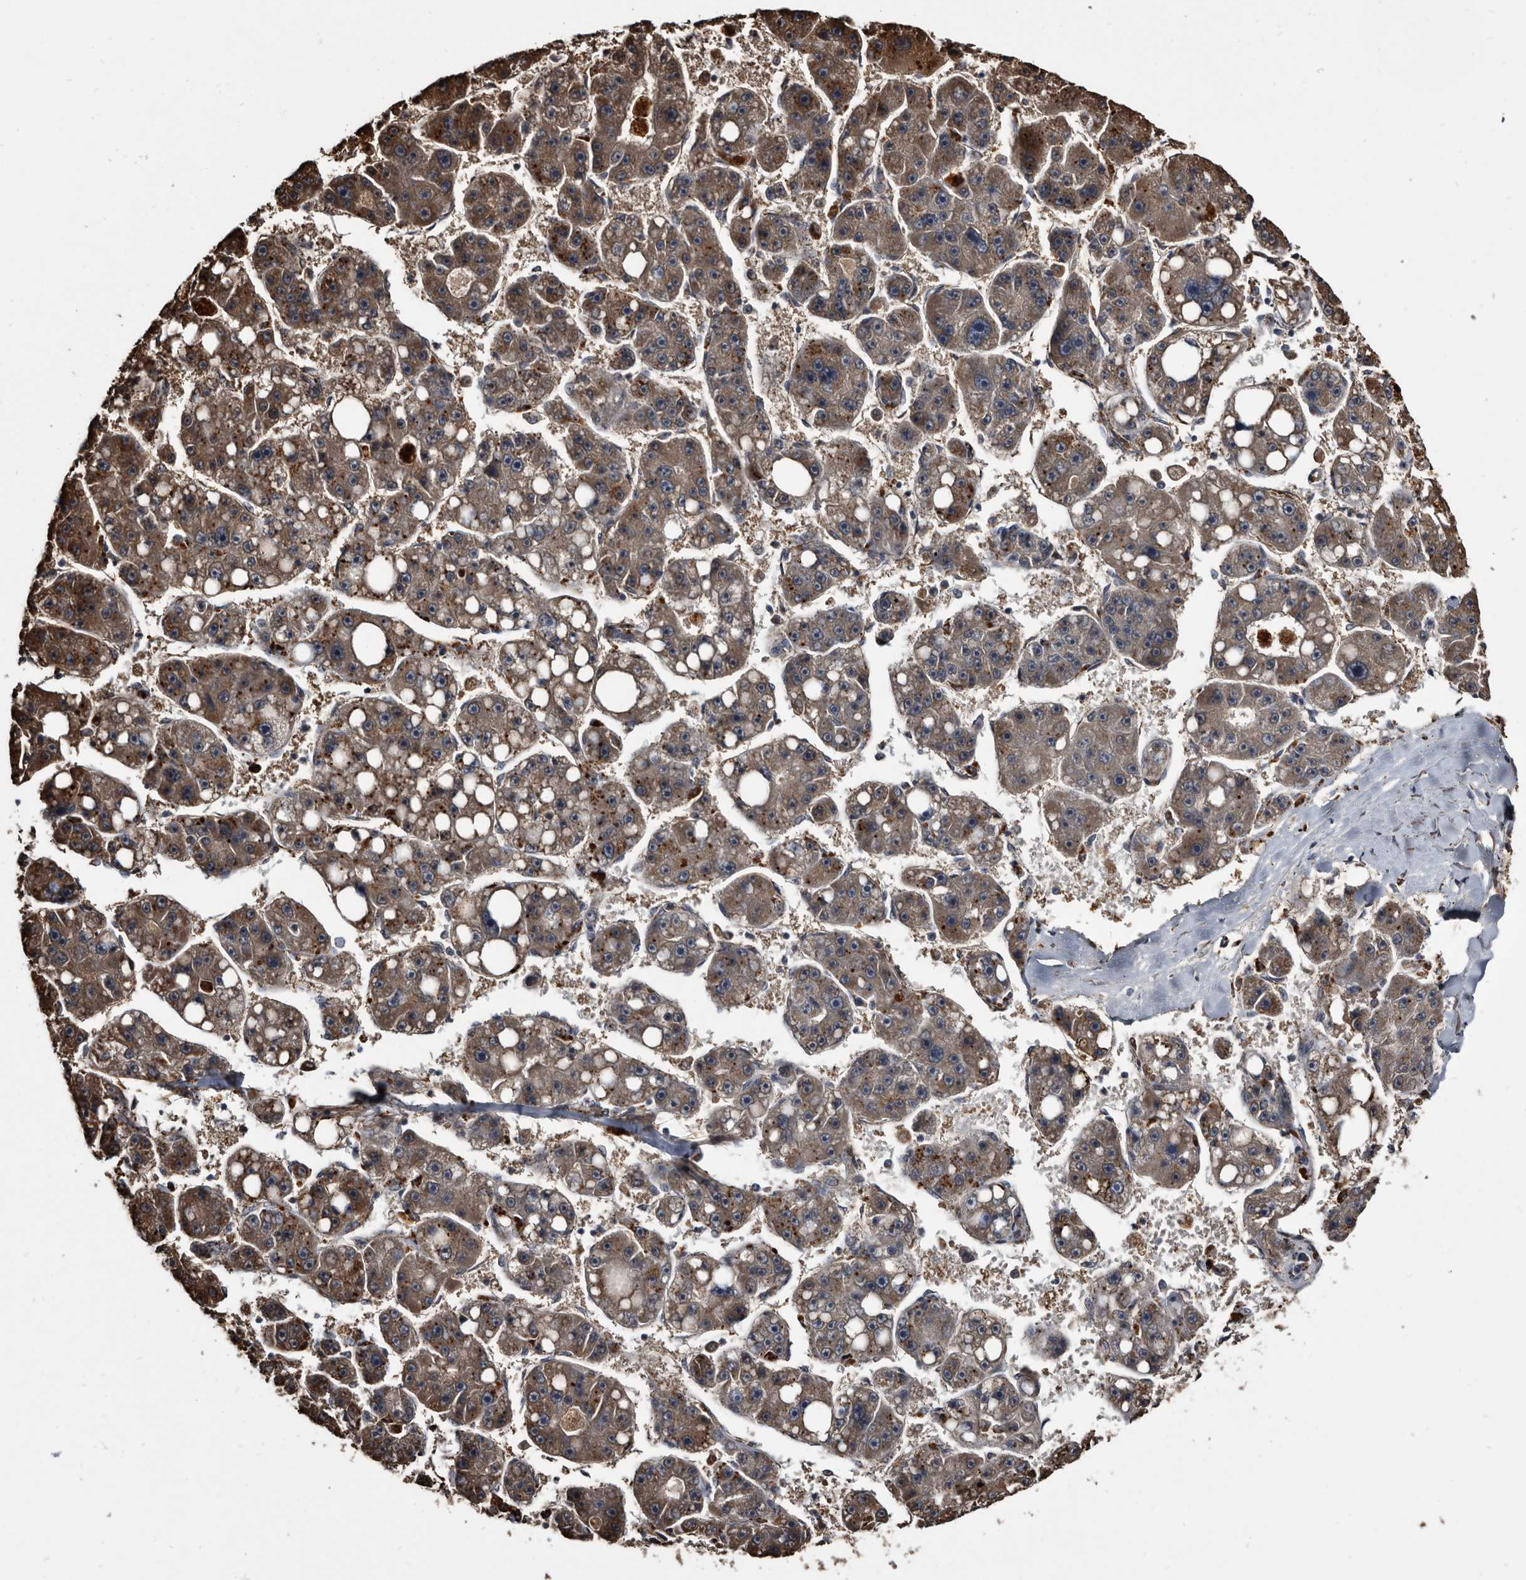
{"staining": {"intensity": "moderate", "quantity": ">75%", "location": "cytoplasmic/membranous"}, "tissue": "liver cancer", "cell_type": "Tumor cells", "image_type": "cancer", "snomed": [{"axis": "morphology", "description": "Carcinoma, Hepatocellular, NOS"}, {"axis": "topography", "description": "Liver"}], "caption": "Moderate cytoplasmic/membranous expression is seen in about >75% of tumor cells in liver cancer. (Stains: DAB (3,3'-diaminobenzidine) in brown, nuclei in blue, Microscopy: brightfield microscopy at high magnification).", "gene": "CTSA", "patient": {"sex": "female", "age": 61}}